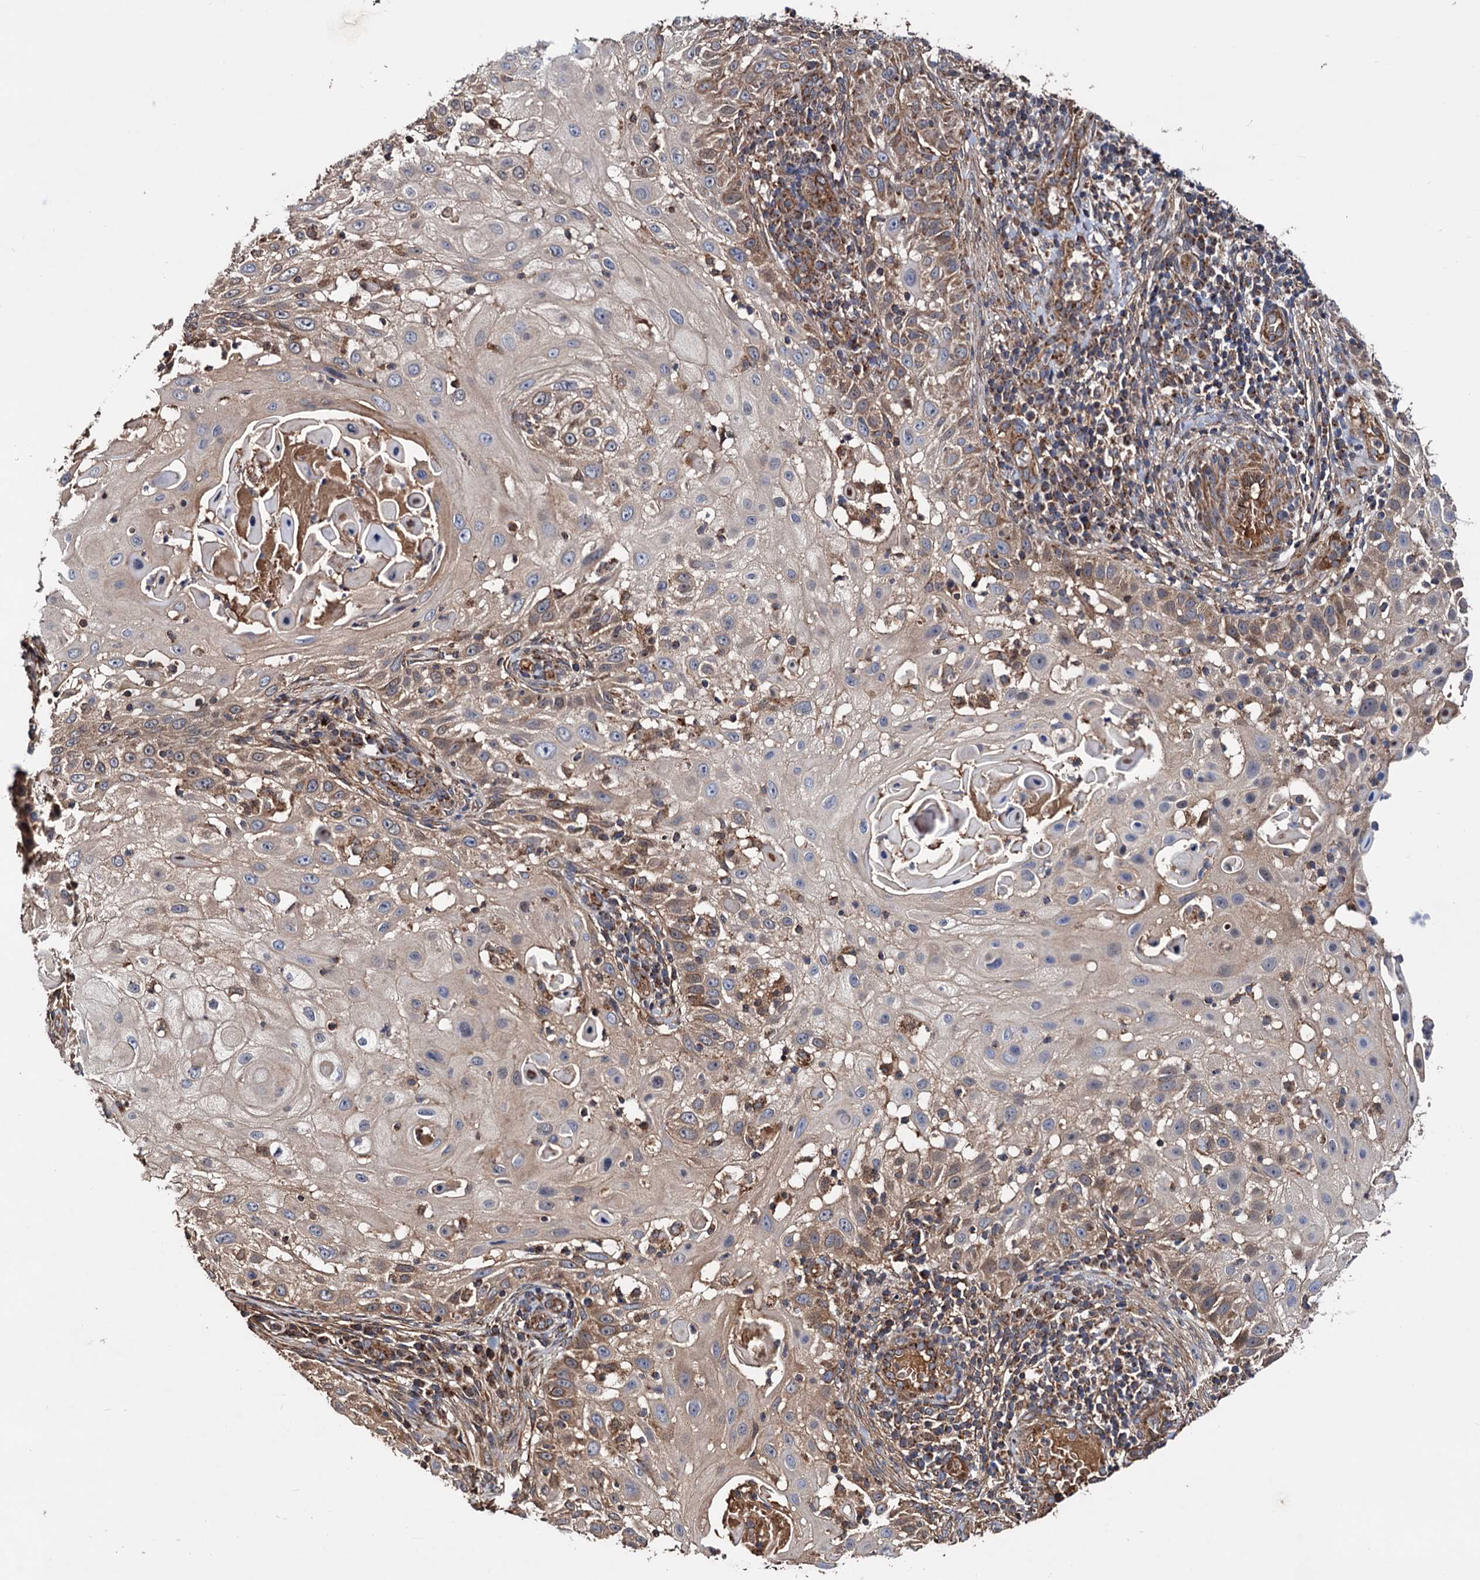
{"staining": {"intensity": "moderate", "quantity": "<25%", "location": "cytoplasmic/membranous"}, "tissue": "skin cancer", "cell_type": "Tumor cells", "image_type": "cancer", "snomed": [{"axis": "morphology", "description": "Squamous cell carcinoma, NOS"}, {"axis": "topography", "description": "Skin"}], "caption": "Moderate cytoplasmic/membranous expression is appreciated in approximately <25% of tumor cells in skin cancer (squamous cell carcinoma).", "gene": "MRPL42", "patient": {"sex": "female", "age": 44}}